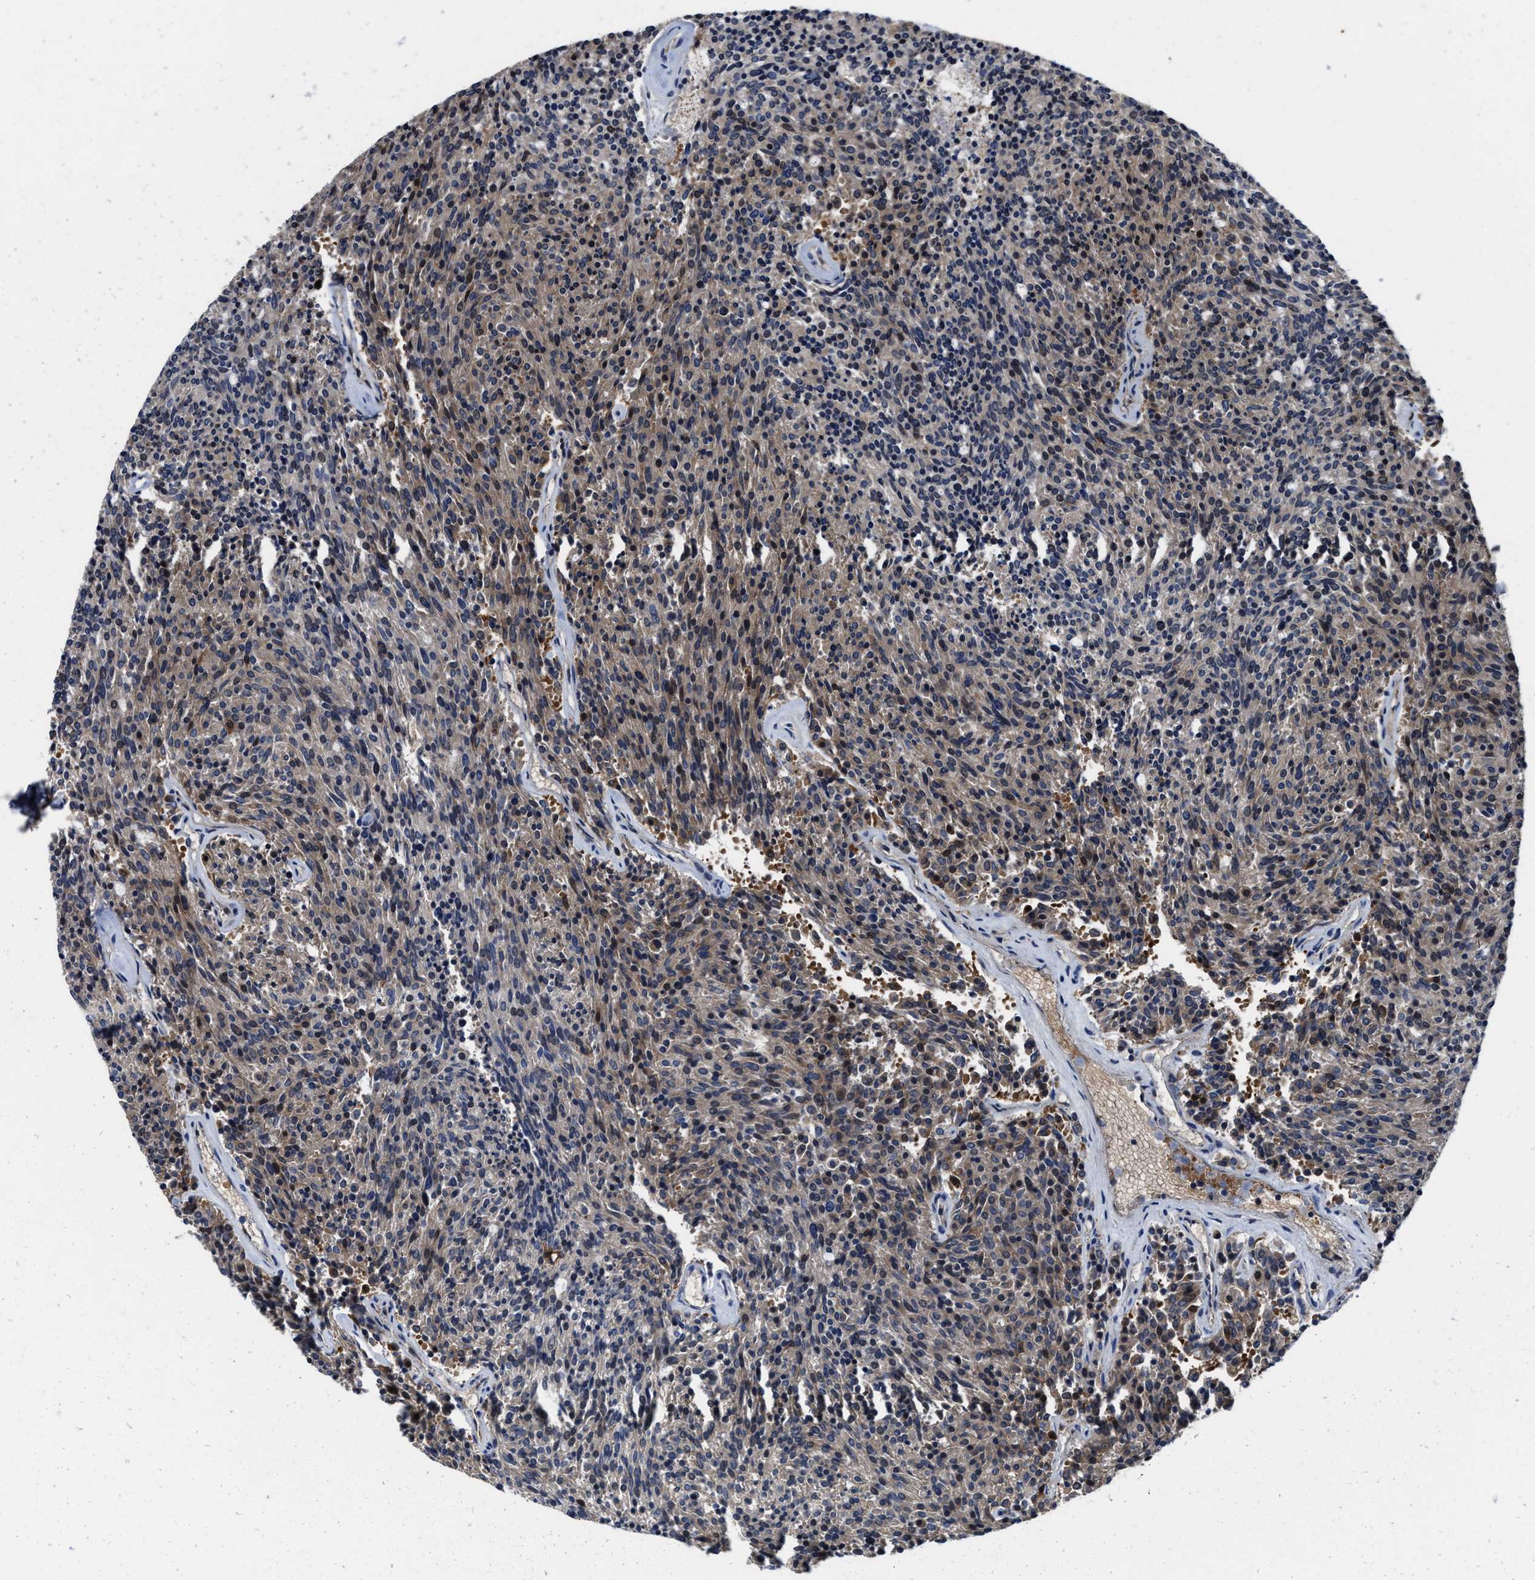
{"staining": {"intensity": "moderate", "quantity": "25%-75%", "location": "cytoplasmic/membranous"}, "tissue": "carcinoid", "cell_type": "Tumor cells", "image_type": "cancer", "snomed": [{"axis": "morphology", "description": "Carcinoid, malignant, NOS"}, {"axis": "topography", "description": "Pancreas"}], "caption": "IHC (DAB (3,3'-diaminobenzidine)) staining of human carcinoid reveals moderate cytoplasmic/membranous protein positivity in approximately 25%-75% of tumor cells.", "gene": "RGS10", "patient": {"sex": "female", "age": 54}}